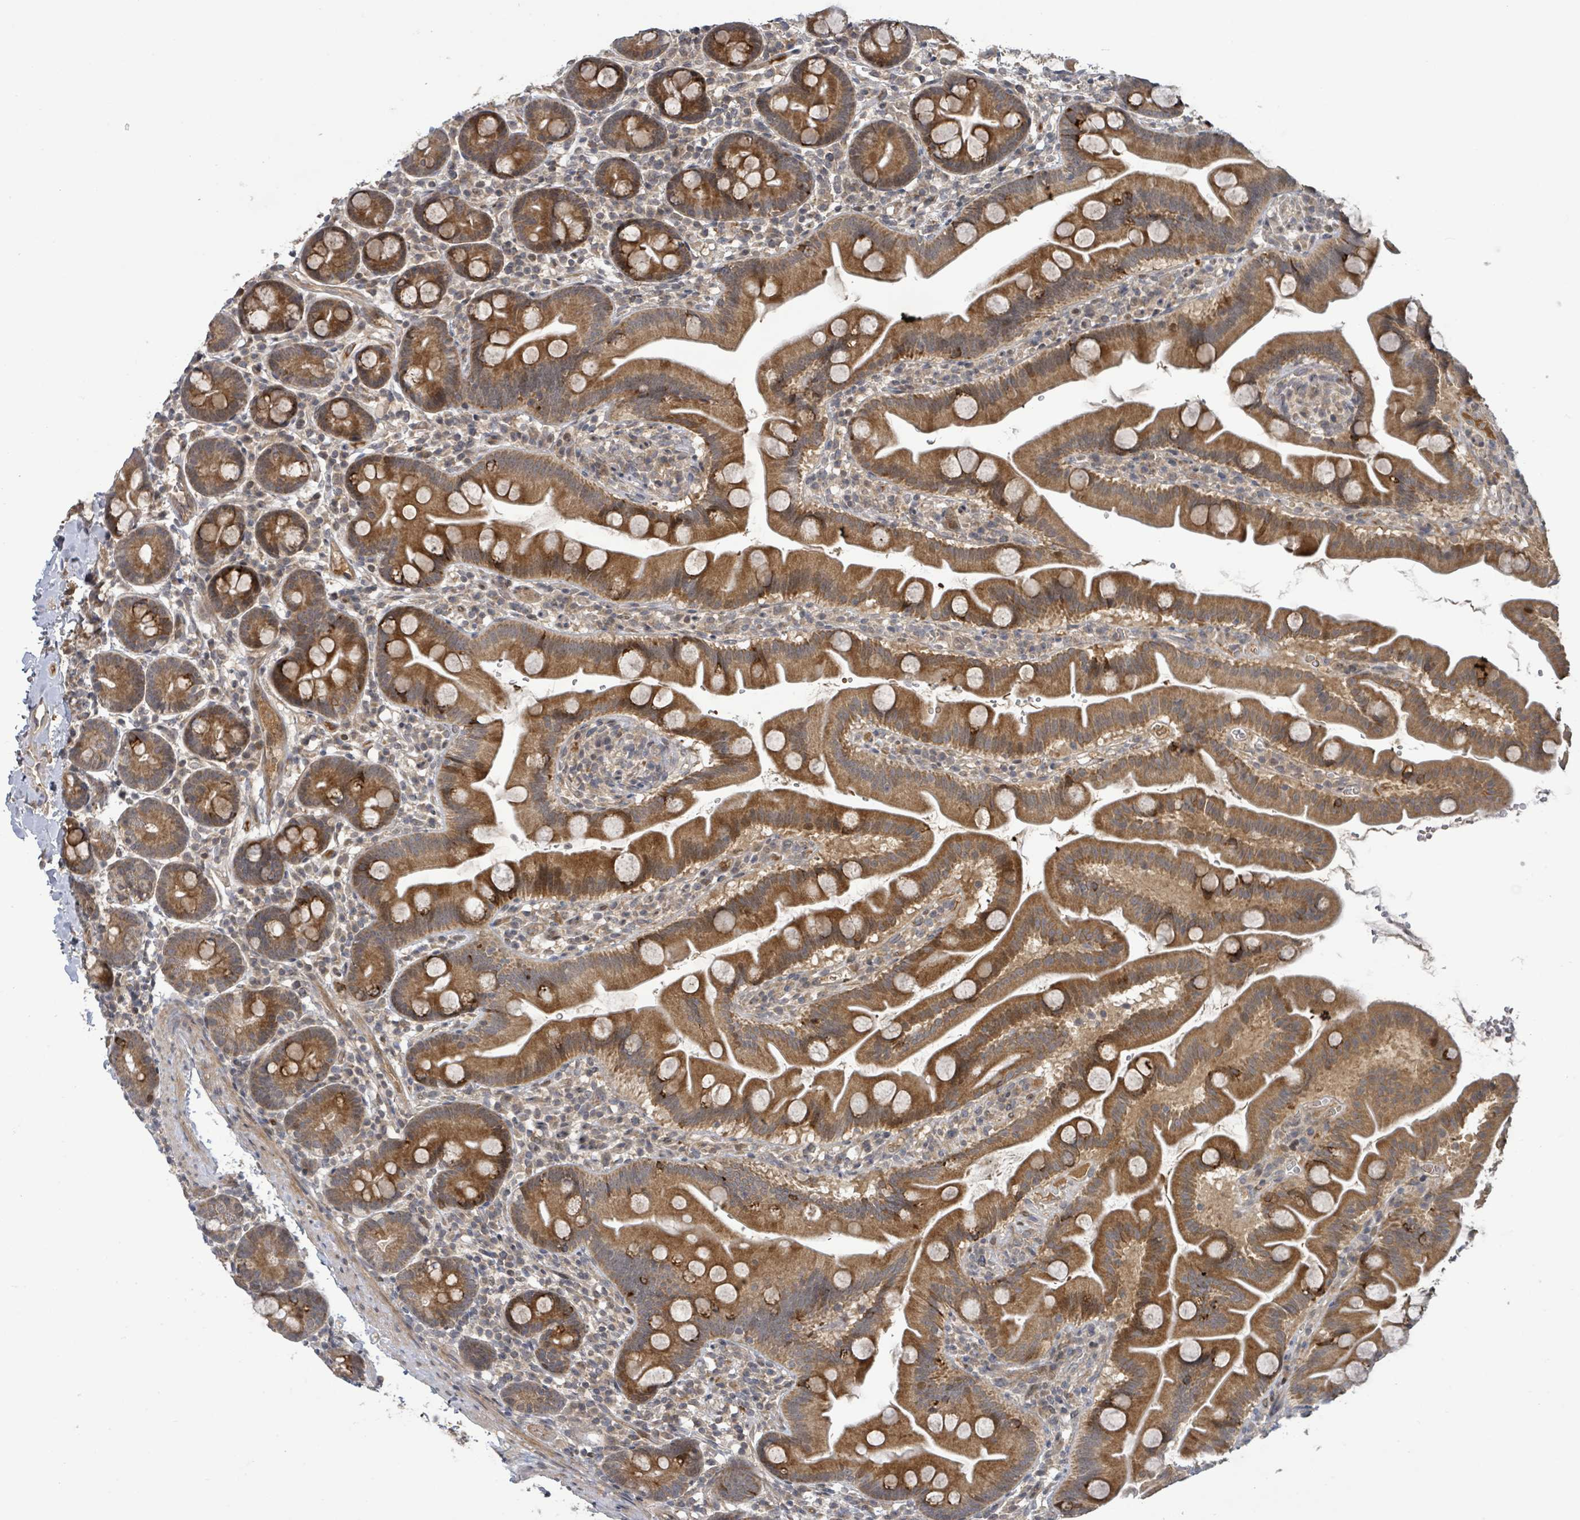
{"staining": {"intensity": "strong", "quantity": ">75%", "location": "cytoplasmic/membranous"}, "tissue": "small intestine", "cell_type": "Glandular cells", "image_type": "normal", "snomed": [{"axis": "morphology", "description": "Normal tissue, NOS"}, {"axis": "topography", "description": "Small intestine"}], "caption": "Protein expression by immunohistochemistry (IHC) shows strong cytoplasmic/membranous staining in about >75% of glandular cells in normal small intestine. (DAB = brown stain, brightfield microscopy at high magnification).", "gene": "ITGA11", "patient": {"sex": "female", "age": 68}}